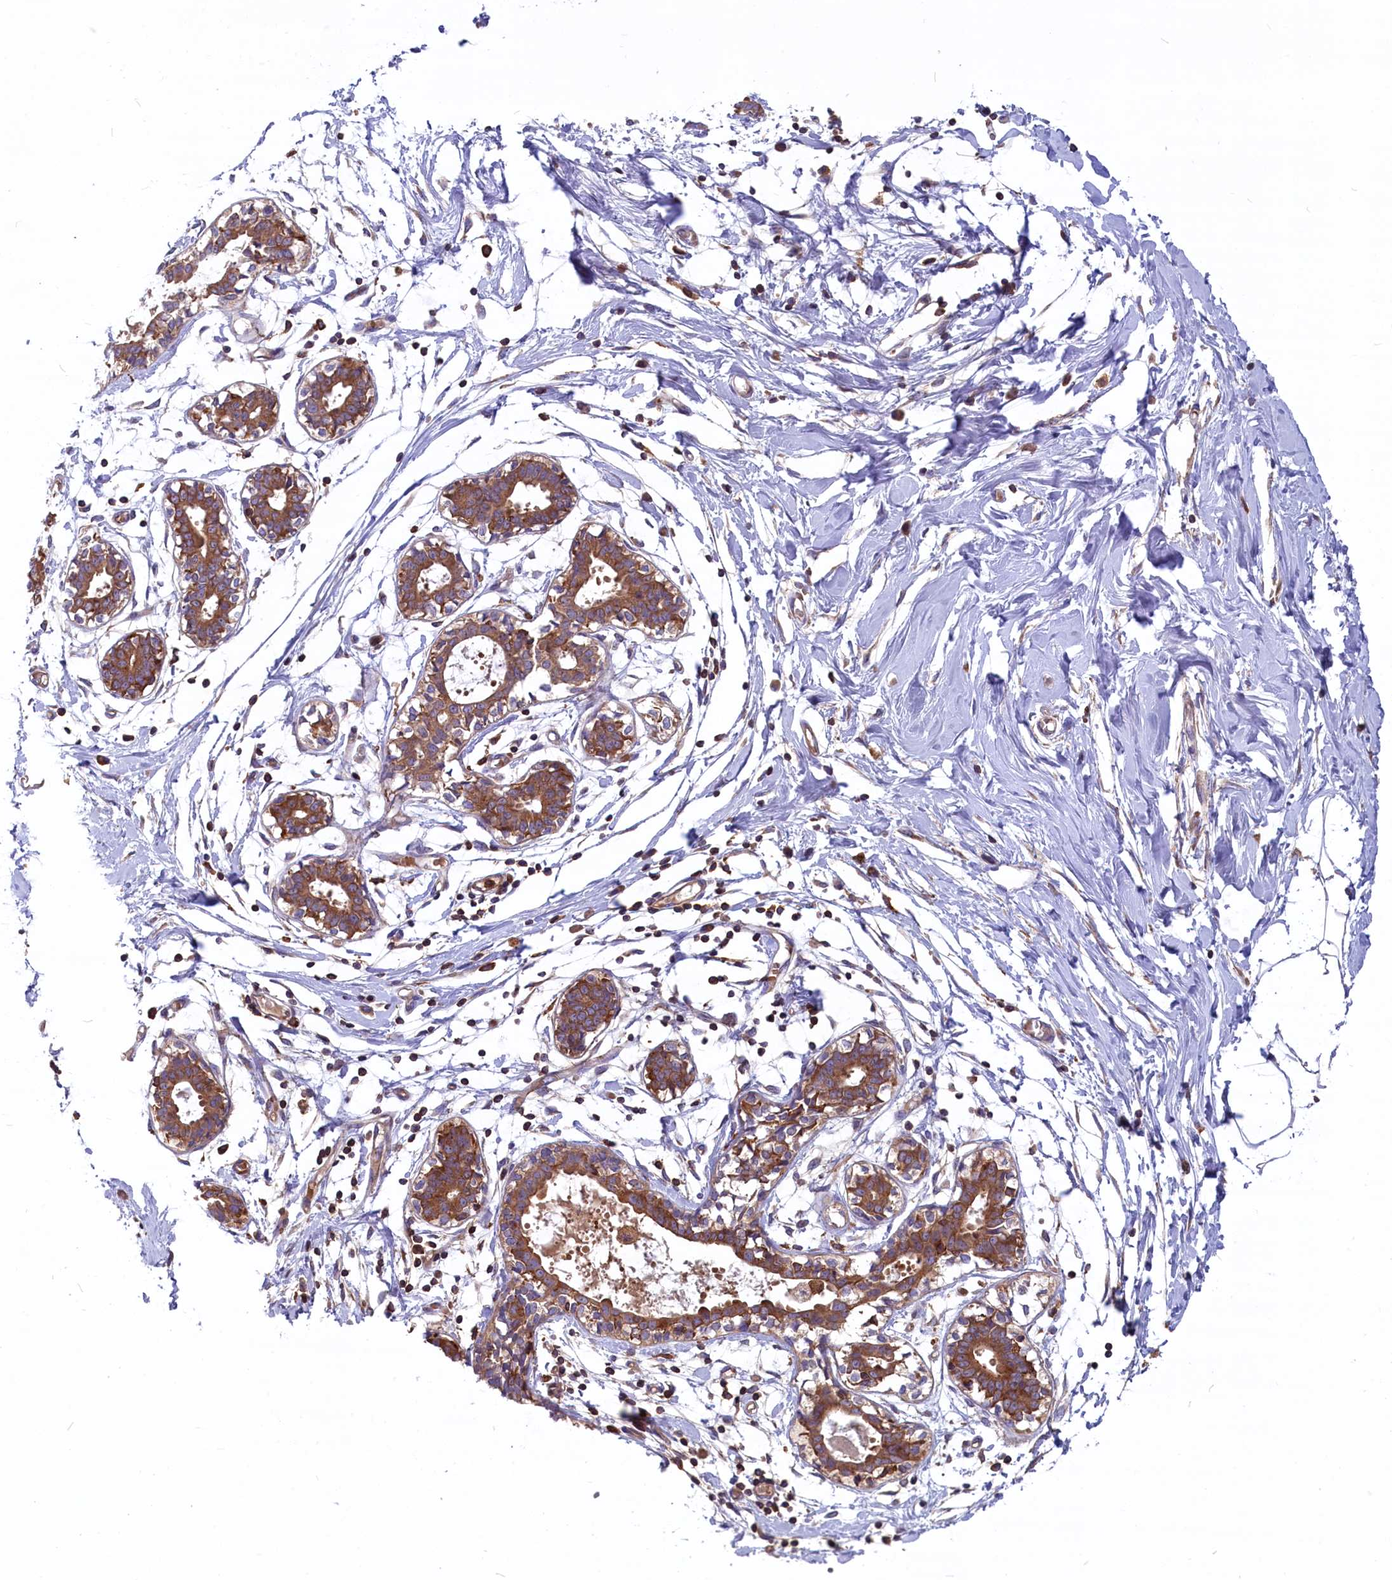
{"staining": {"intensity": "negative", "quantity": "none", "location": "none"}, "tissue": "breast", "cell_type": "Adipocytes", "image_type": "normal", "snomed": [{"axis": "morphology", "description": "Normal tissue, NOS"}, {"axis": "topography", "description": "Breast"}], "caption": "IHC photomicrograph of benign breast: breast stained with DAB (3,3'-diaminobenzidine) reveals no significant protein staining in adipocytes.", "gene": "MYO9B", "patient": {"sex": "female", "age": 27}}